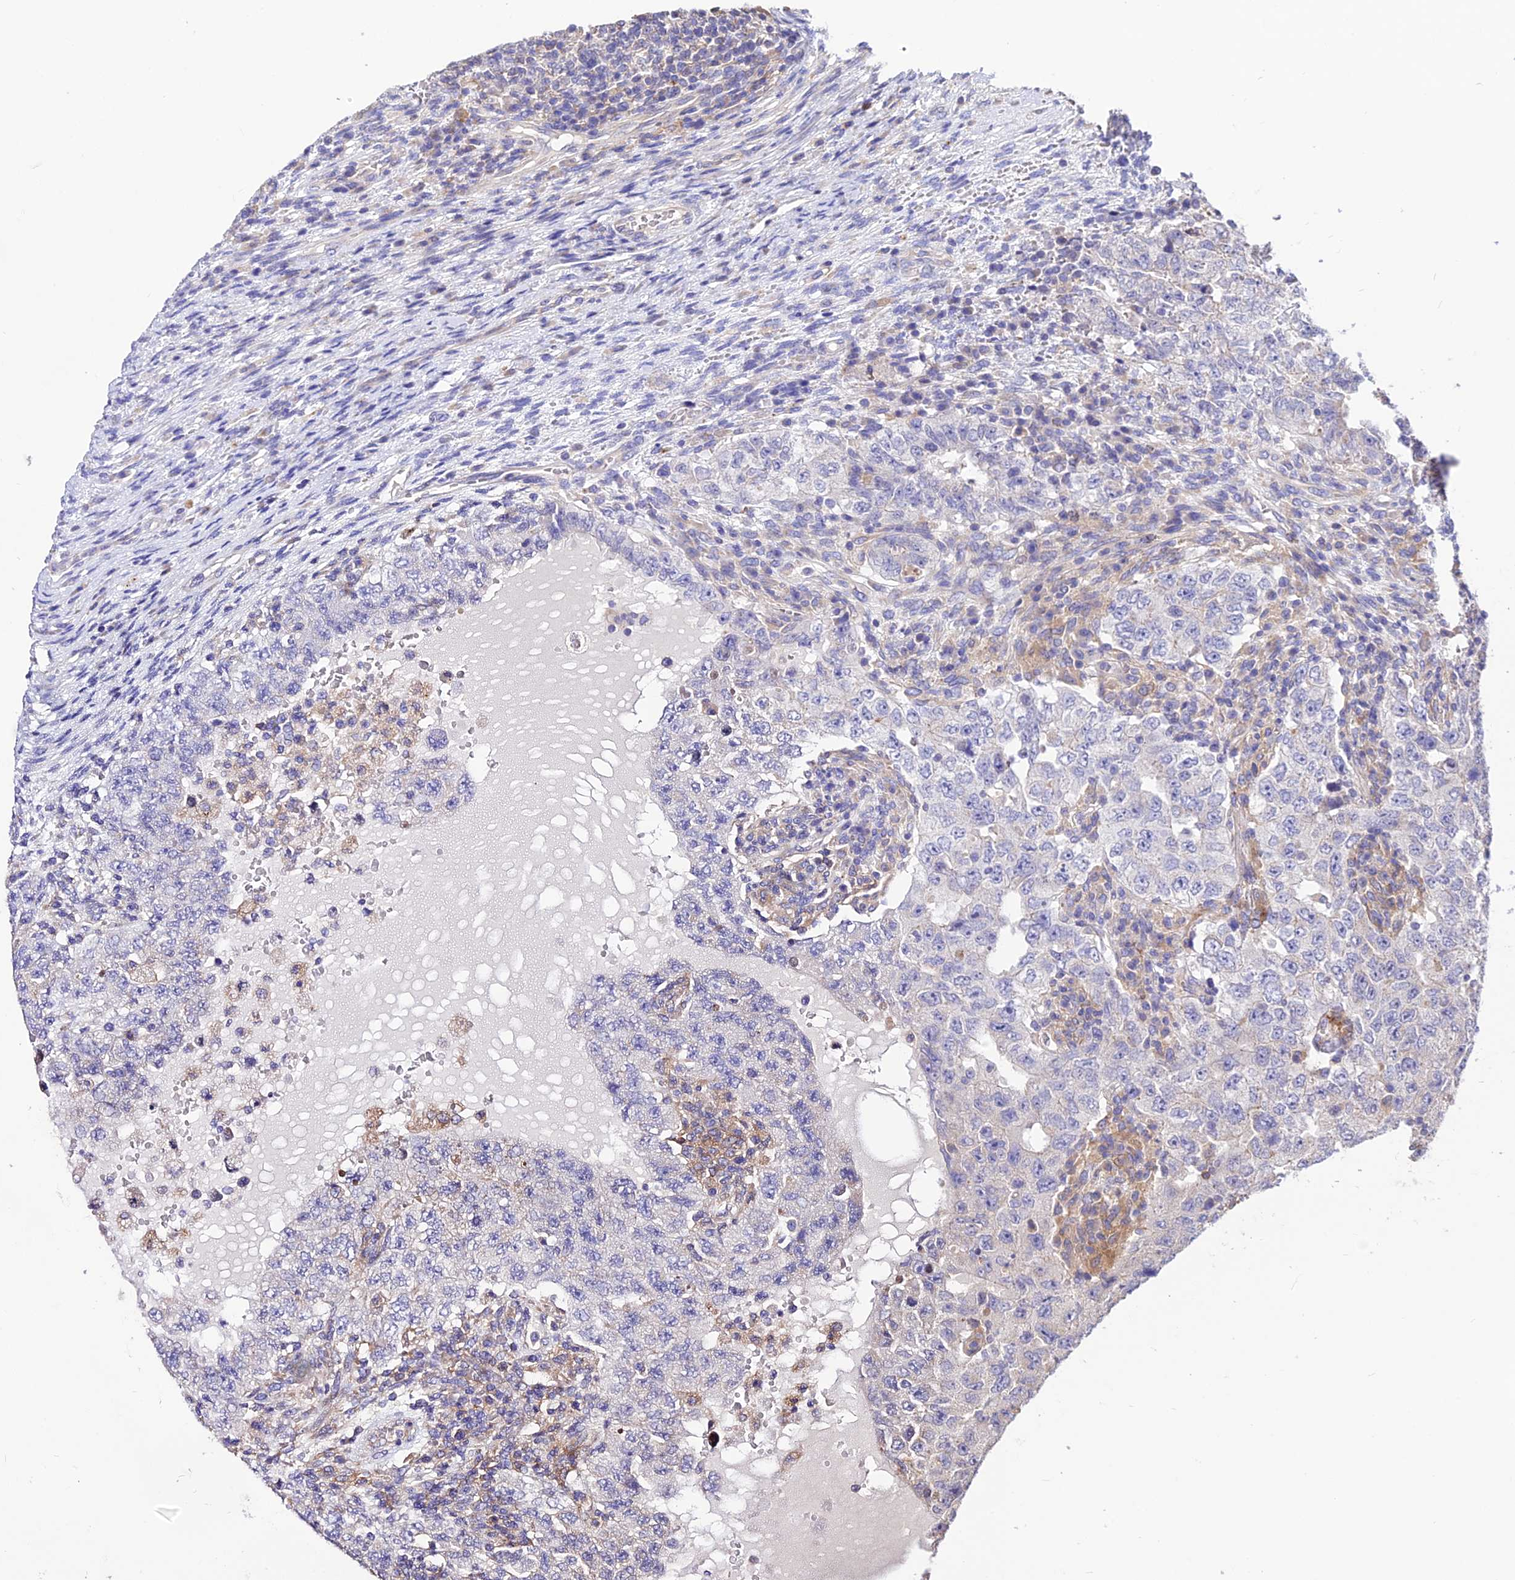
{"staining": {"intensity": "negative", "quantity": "none", "location": "none"}, "tissue": "testis cancer", "cell_type": "Tumor cells", "image_type": "cancer", "snomed": [{"axis": "morphology", "description": "Carcinoma, Embryonal, NOS"}, {"axis": "topography", "description": "Testis"}], "caption": "Immunohistochemistry histopathology image of neoplastic tissue: testis embryonal carcinoma stained with DAB (3,3'-diaminobenzidine) shows no significant protein expression in tumor cells.", "gene": "ROCK1", "patient": {"sex": "male", "age": 26}}